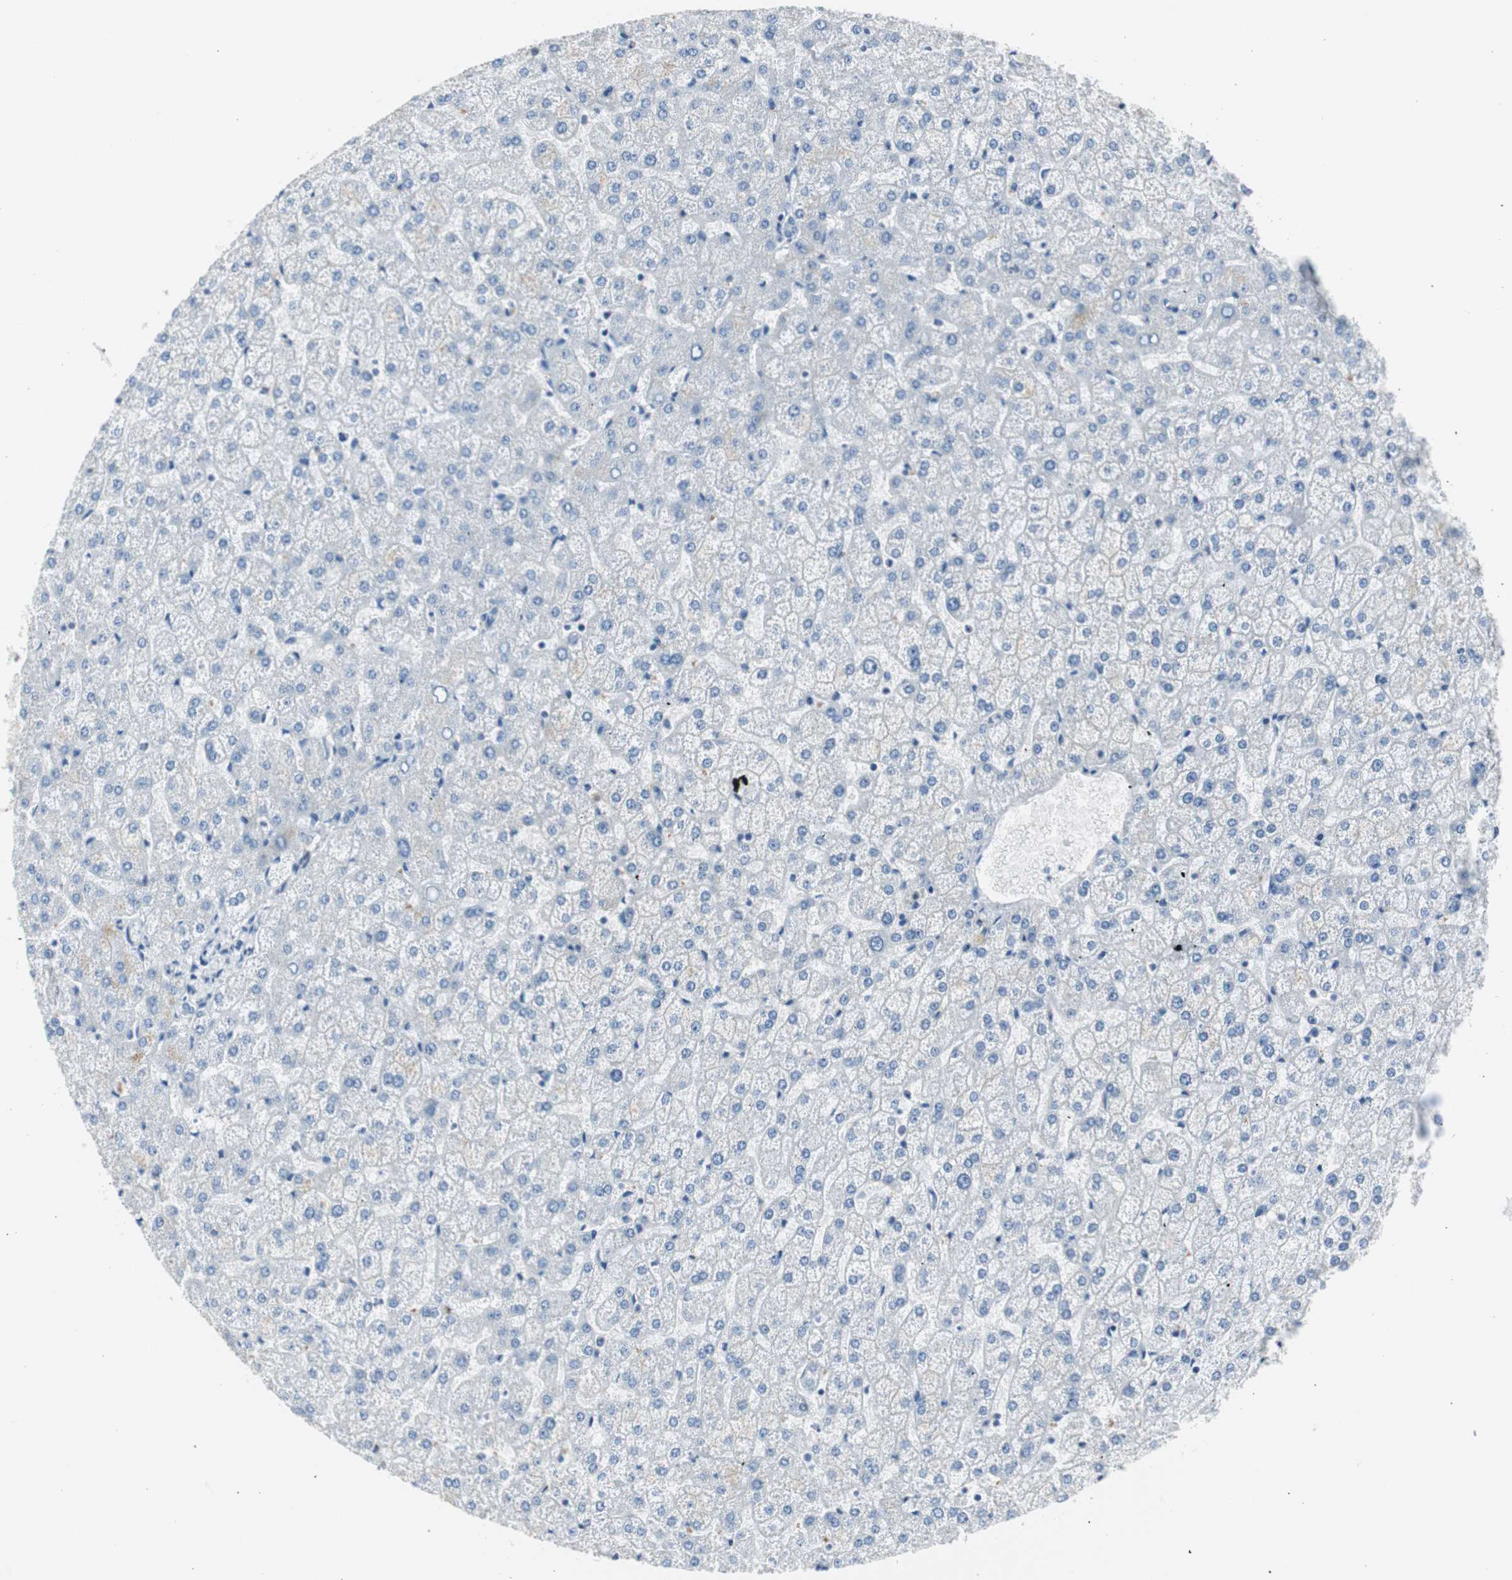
{"staining": {"intensity": "negative", "quantity": "none", "location": "none"}, "tissue": "liver", "cell_type": "Cholangiocytes", "image_type": "normal", "snomed": [{"axis": "morphology", "description": "Normal tissue, NOS"}, {"axis": "topography", "description": "Liver"}], "caption": "Immunohistochemical staining of normal liver demonstrates no significant positivity in cholangiocytes. Nuclei are stained in blue.", "gene": "RPS12", "patient": {"sex": "female", "age": 32}}